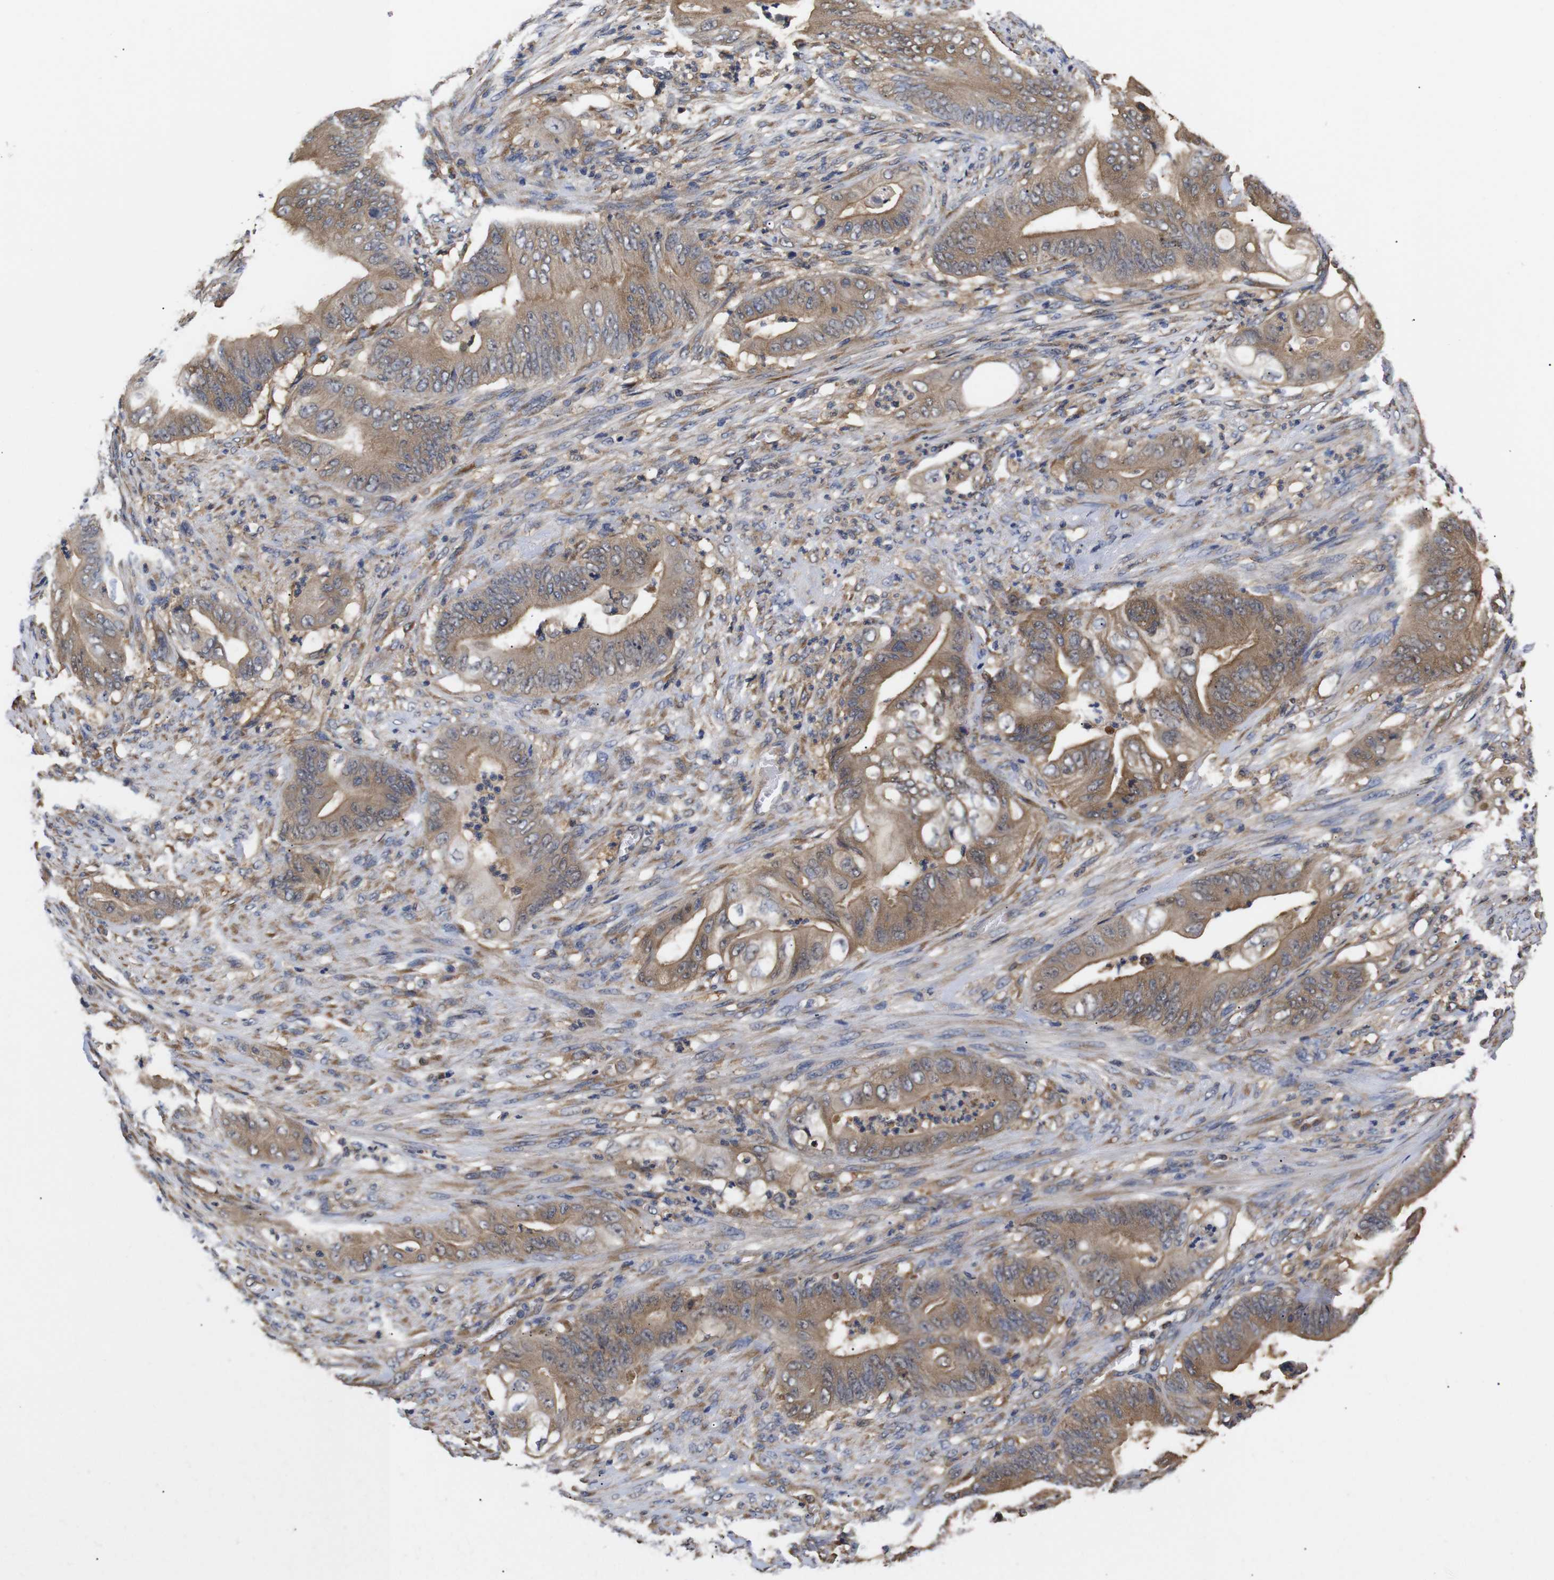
{"staining": {"intensity": "moderate", "quantity": ">75%", "location": "cytoplasmic/membranous"}, "tissue": "stomach cancer", "cell_type": "Tumor cells", "image_type": "cancer", "snomed": [{"axis": "morphology", "description": "Adenocarcinoma, NOS"}, {"axis": "topography", "description": "Stomach"}], "caption": "Stomach cancer (adenocarcinoma) tissue displays moderate cytoplasmic/membranous staining in approximately >75% of tumor cells, visualized by immunohistochemistry.", "gene": "LRRCC1", "patient": {"sex": "female", "age": 73}}